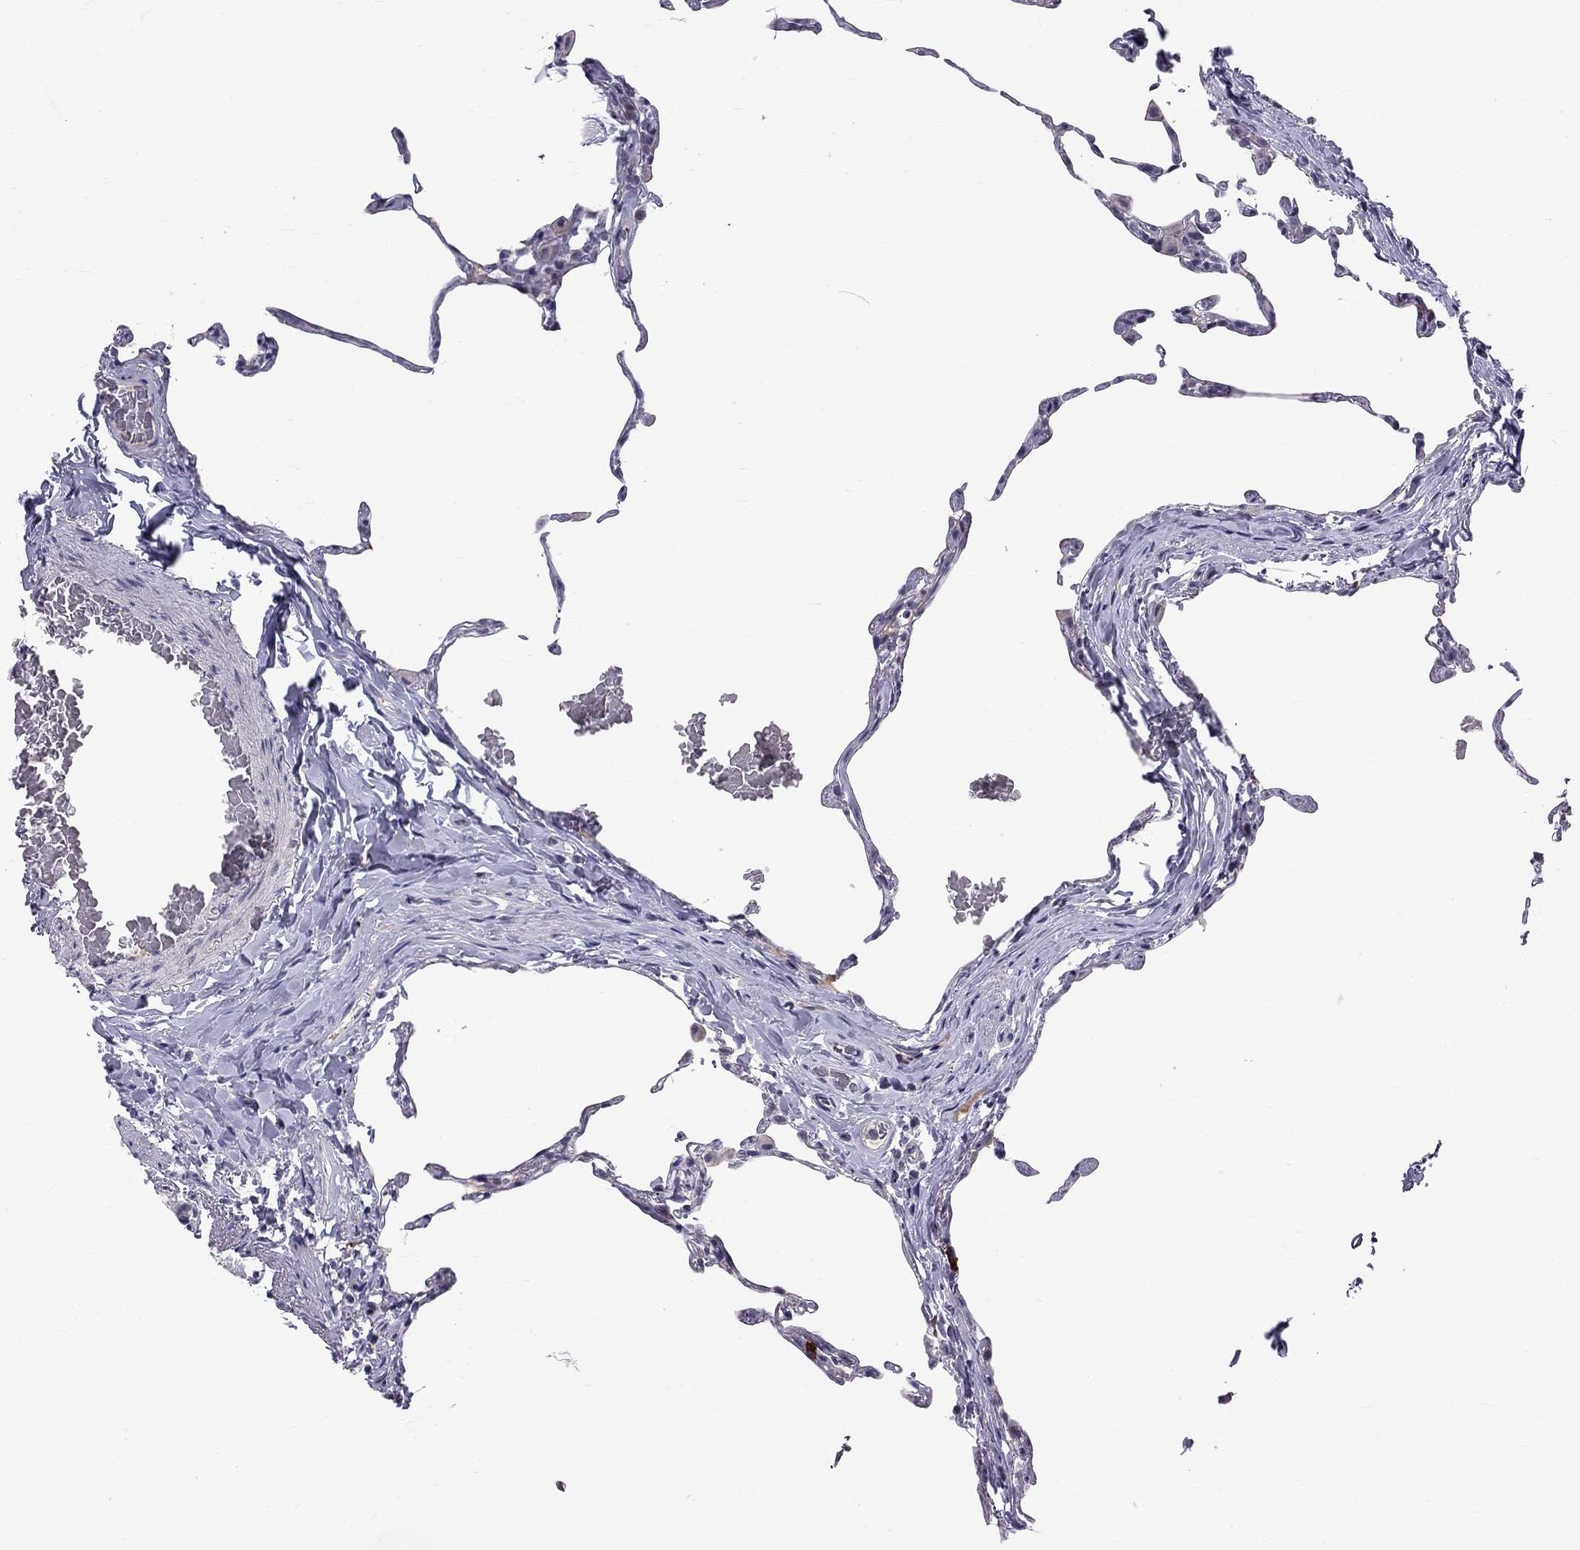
{"staining": {"intensity": "negative", "quantity": "none", "location": "none"}, "tissue": "lung", "cell_type": "Alveolar cells", "image_type": "normal", "snomed": [{"axis": "morphology", "description": "Normal tissue, NOS"}, {"axis": "topography", "description": "Lung"}], "caption": "Protein analysis of normal lung demonstrates no significant expression in alveolar cells.", "gene": "RTL9", "patient": {"sex": "female", "age": 57}}